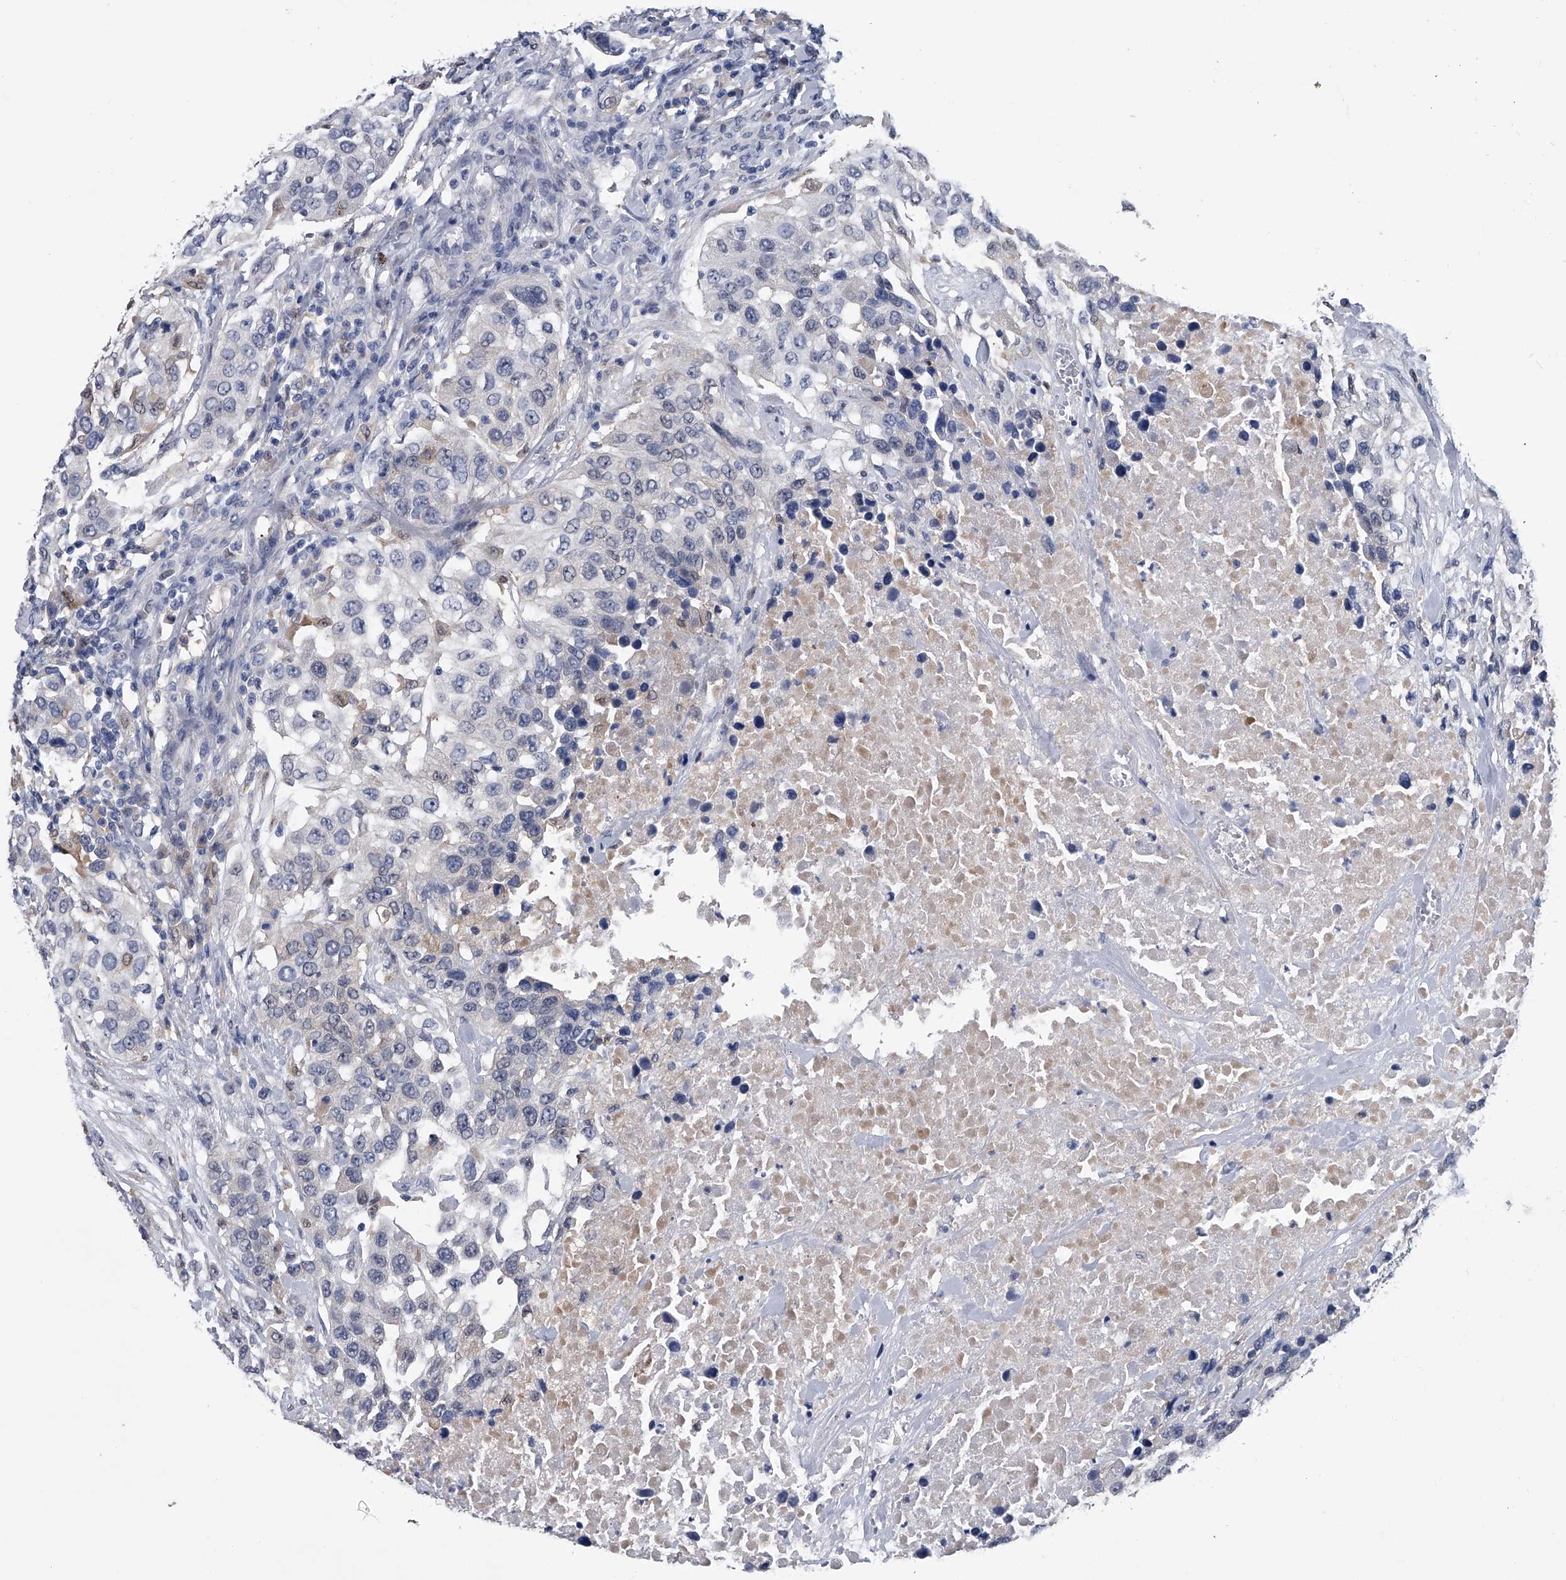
{"staining": {"intensity": "negative", "quantity": "none", "location": "none"}, "tissue": "urothelial cancer", "cell_type": "Tumor cells", "image_type": "cancer", "snomed": [{"axis": "morphology", "description": "Urothelial carcinoma, High grade"}, {"axis": "topography", "description": "Urinary bladder"}], "caption": "DAB immunohistochemical staining of urothelial carcinoma (high-grade) exhibits no significant staining in tumor cells. The staining is performed using DAB (3,3'-diaminobenzidine) brown chromogen with nuclei counter-stained in using hematoxylin.", "gene": "PDXK", "patient": {"sex": "female", "age": 80}}